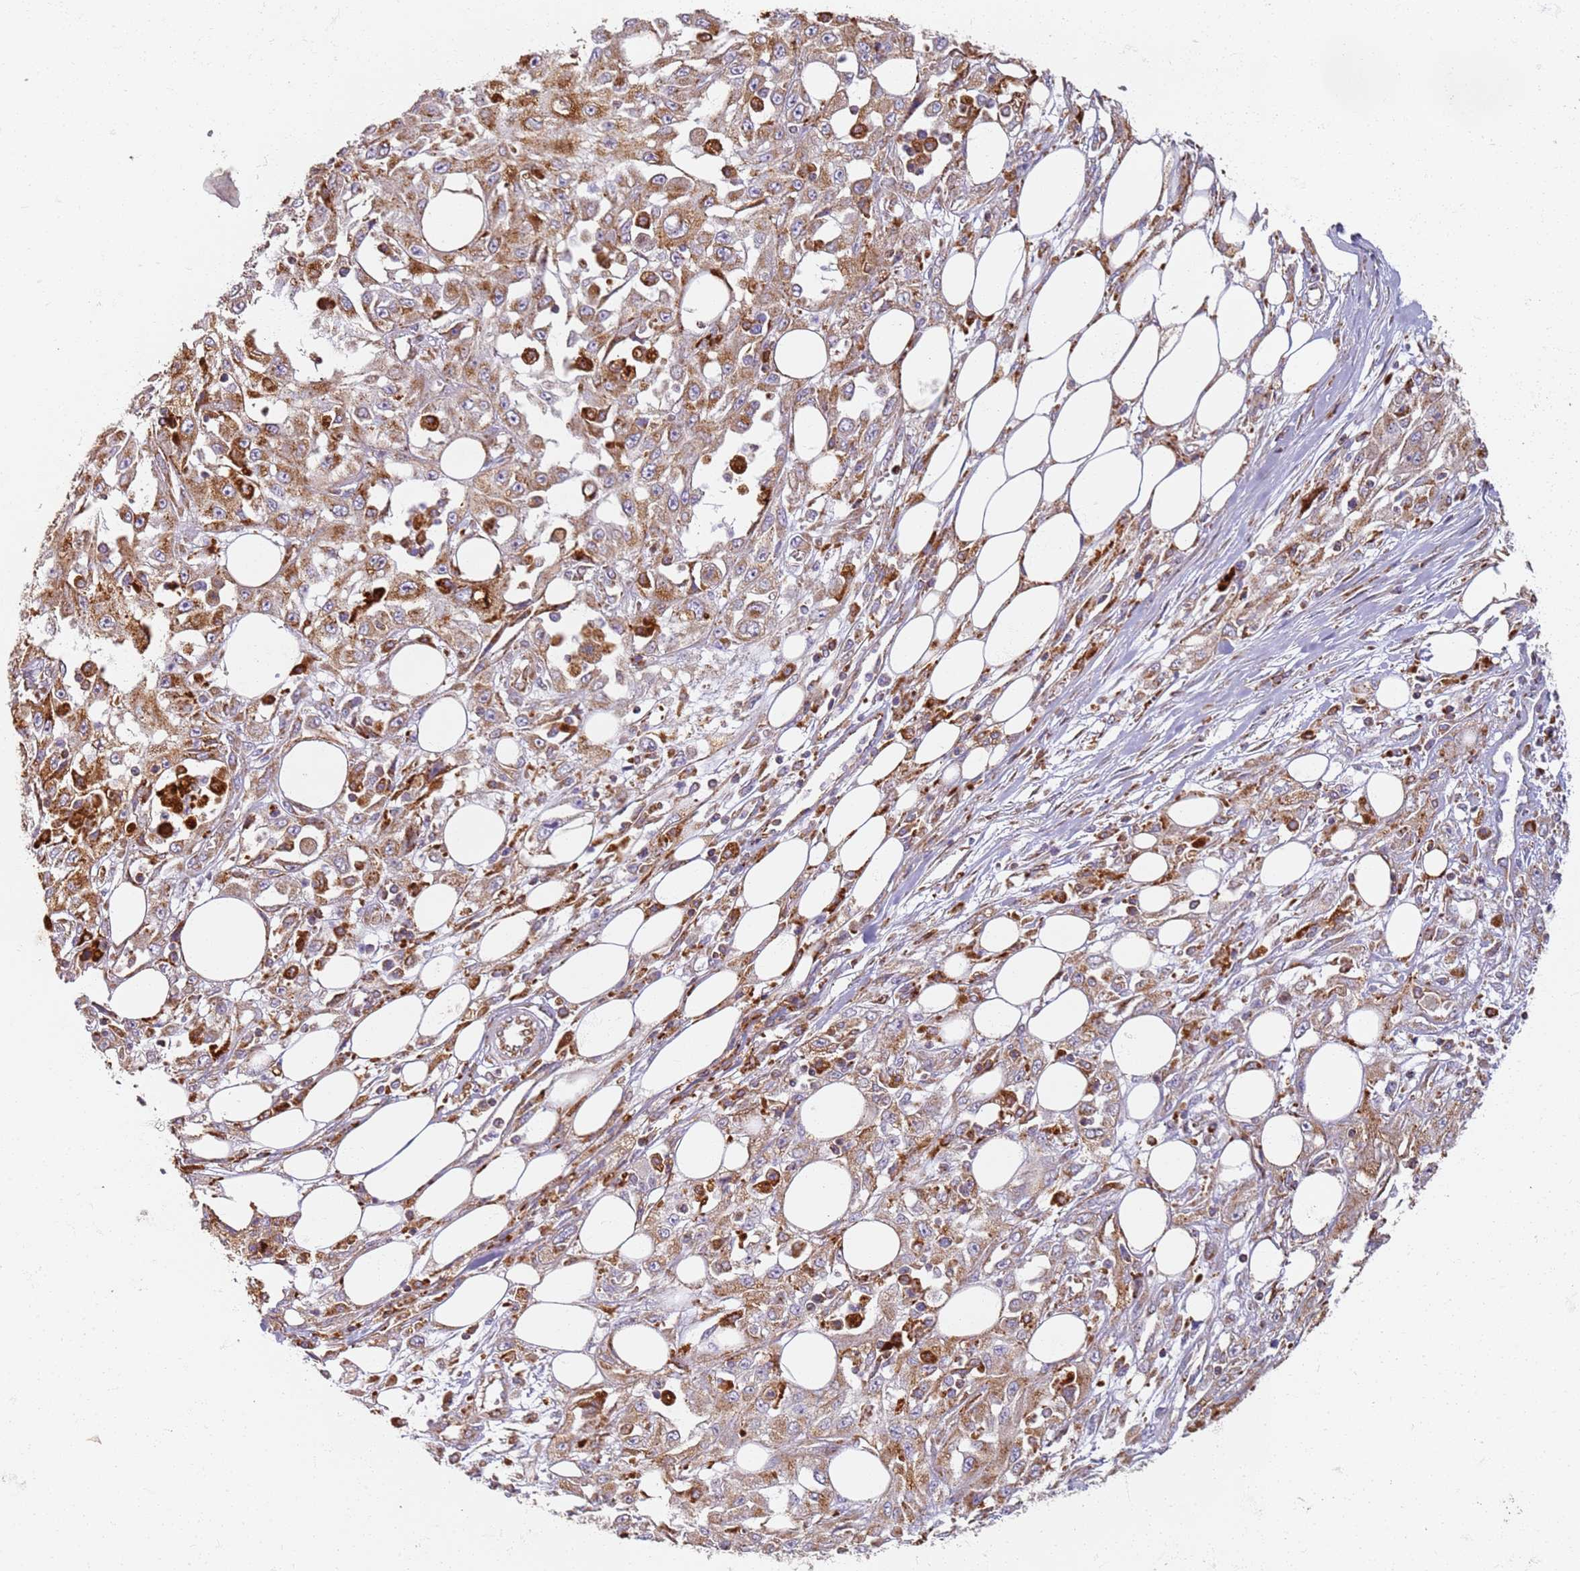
{"staining": {"intensity": "moderate", "quantity": ">75%", "location": "cytoplasmic/membranous"}, "tissue": "skin cancer", "cell_type": "Tumor cells", "image_type": "cancer", "snomed": [{"axis": "morphology", "description": "Squamous cell carcinoma, NOS"}, {"axis": "morphology", "description": "Squamous cell carcinoma, metastatic, NOS"}, {"axis": "topography", "description": "Skin"}, {"axis": "topography", "description": "Lymph node"}], "caption": "IHC image of neoplastic tissue: human skin cancer (squamous cell carcinoma) stained using IHC demonstrates medium levels of moderate protein expression localized specifically in the cytoplasmic/membranous of tumor cells, appearing as a cytoplasmic/membranous brown color.", "gene": "PROKR2", "patient": {"sex": "male", "age": 75}}